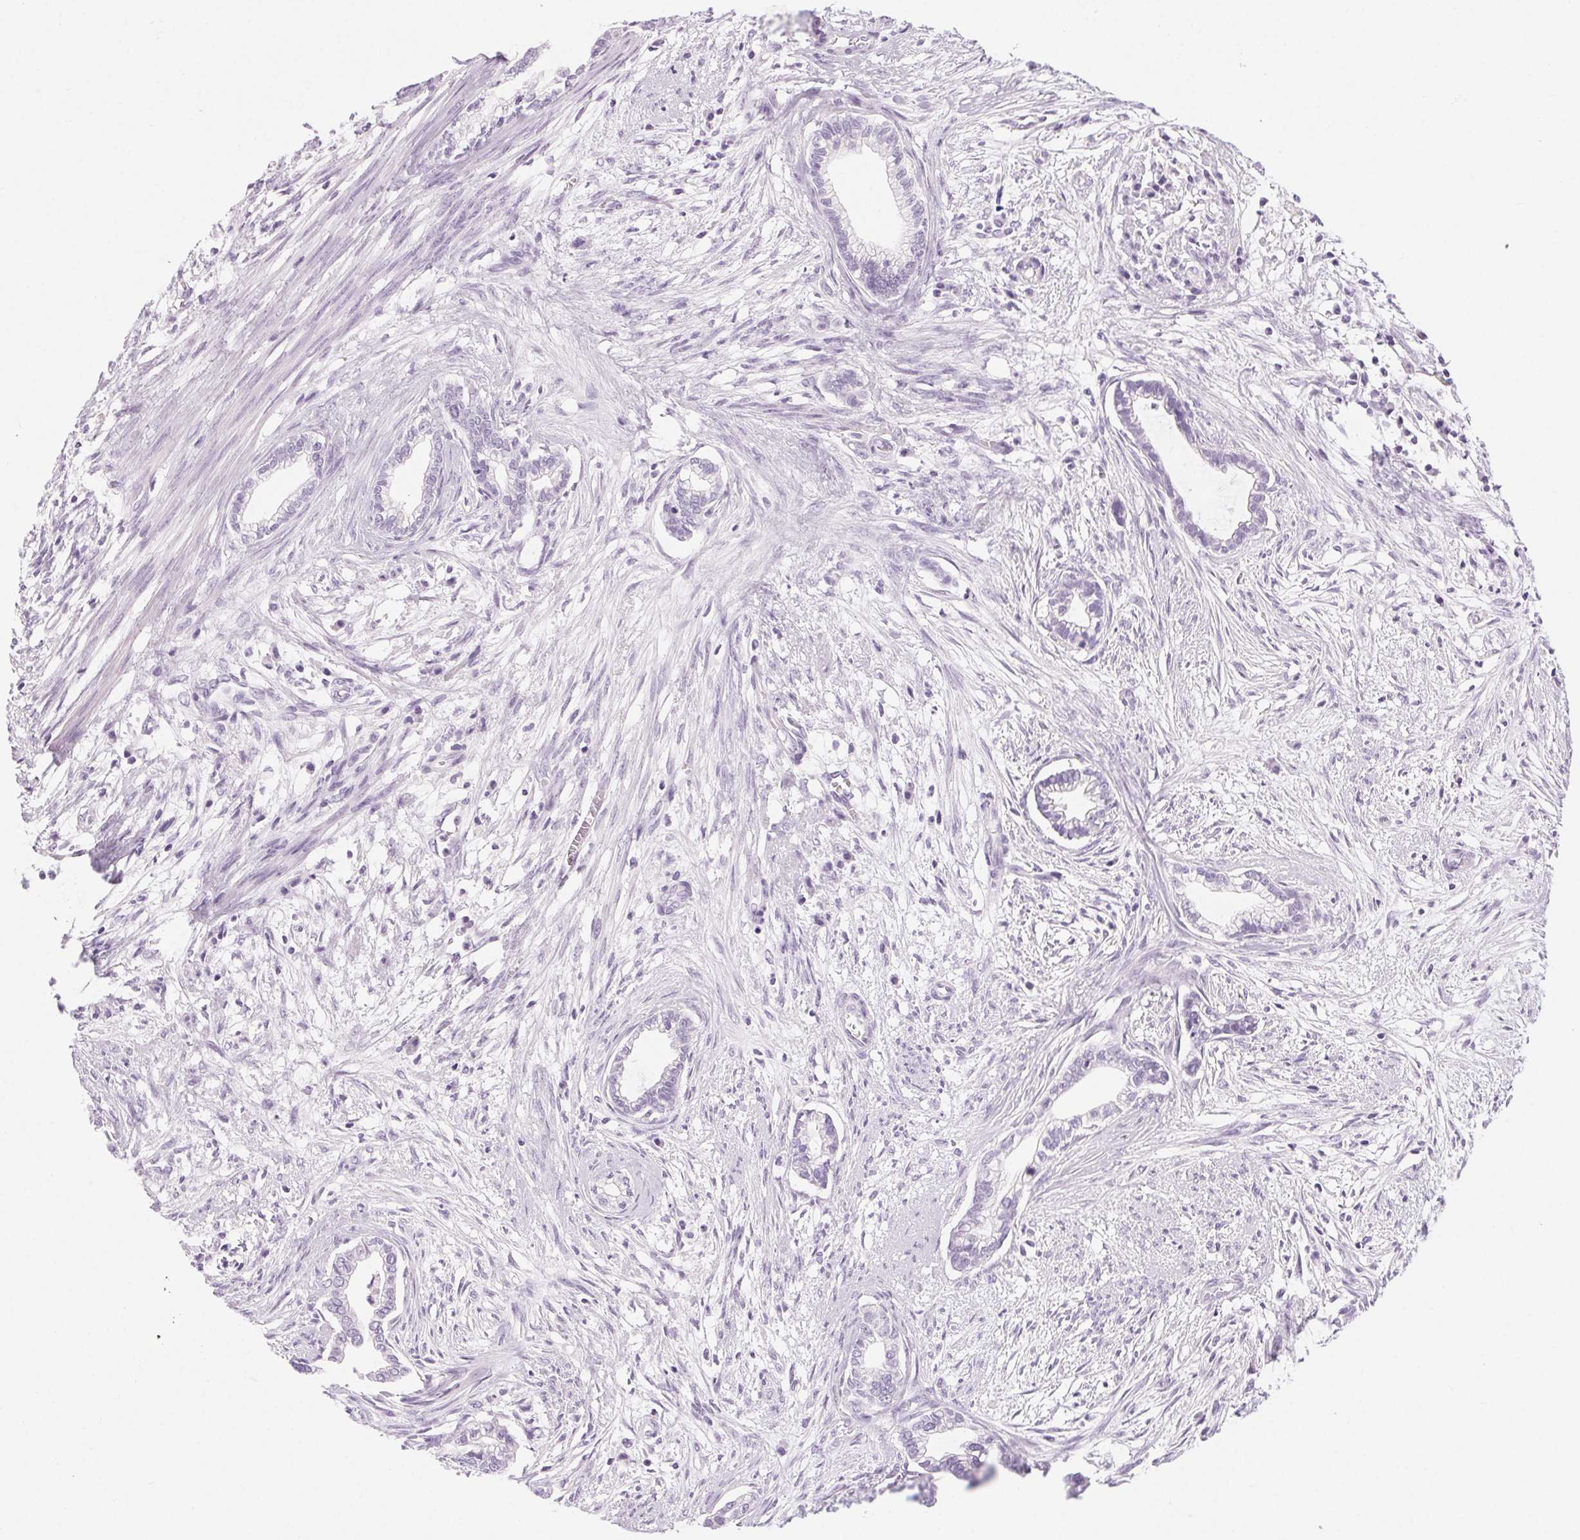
{"staining": {"intensity": "negative", "quantity": "none", "location": "none"}, "tissue": "cervical cancer", "cell_type": "Tumor cells", "image_type": "cancer", "snomed": [{"axis": "morphology", "description": "Adenocarcinoma, NOS"}, {"axis": "topography", "description": "Cervix"}], "caption": "A histopathology image of cervical cancer (adenocarcinoma) stained for a protein exhibits no brown staining in tumor cells. (Immunohistochemistry (ihc), brightfield microscopy, high magnification).", "gene": "LRP2", "patient": {"sex": "female", "age": 62}}